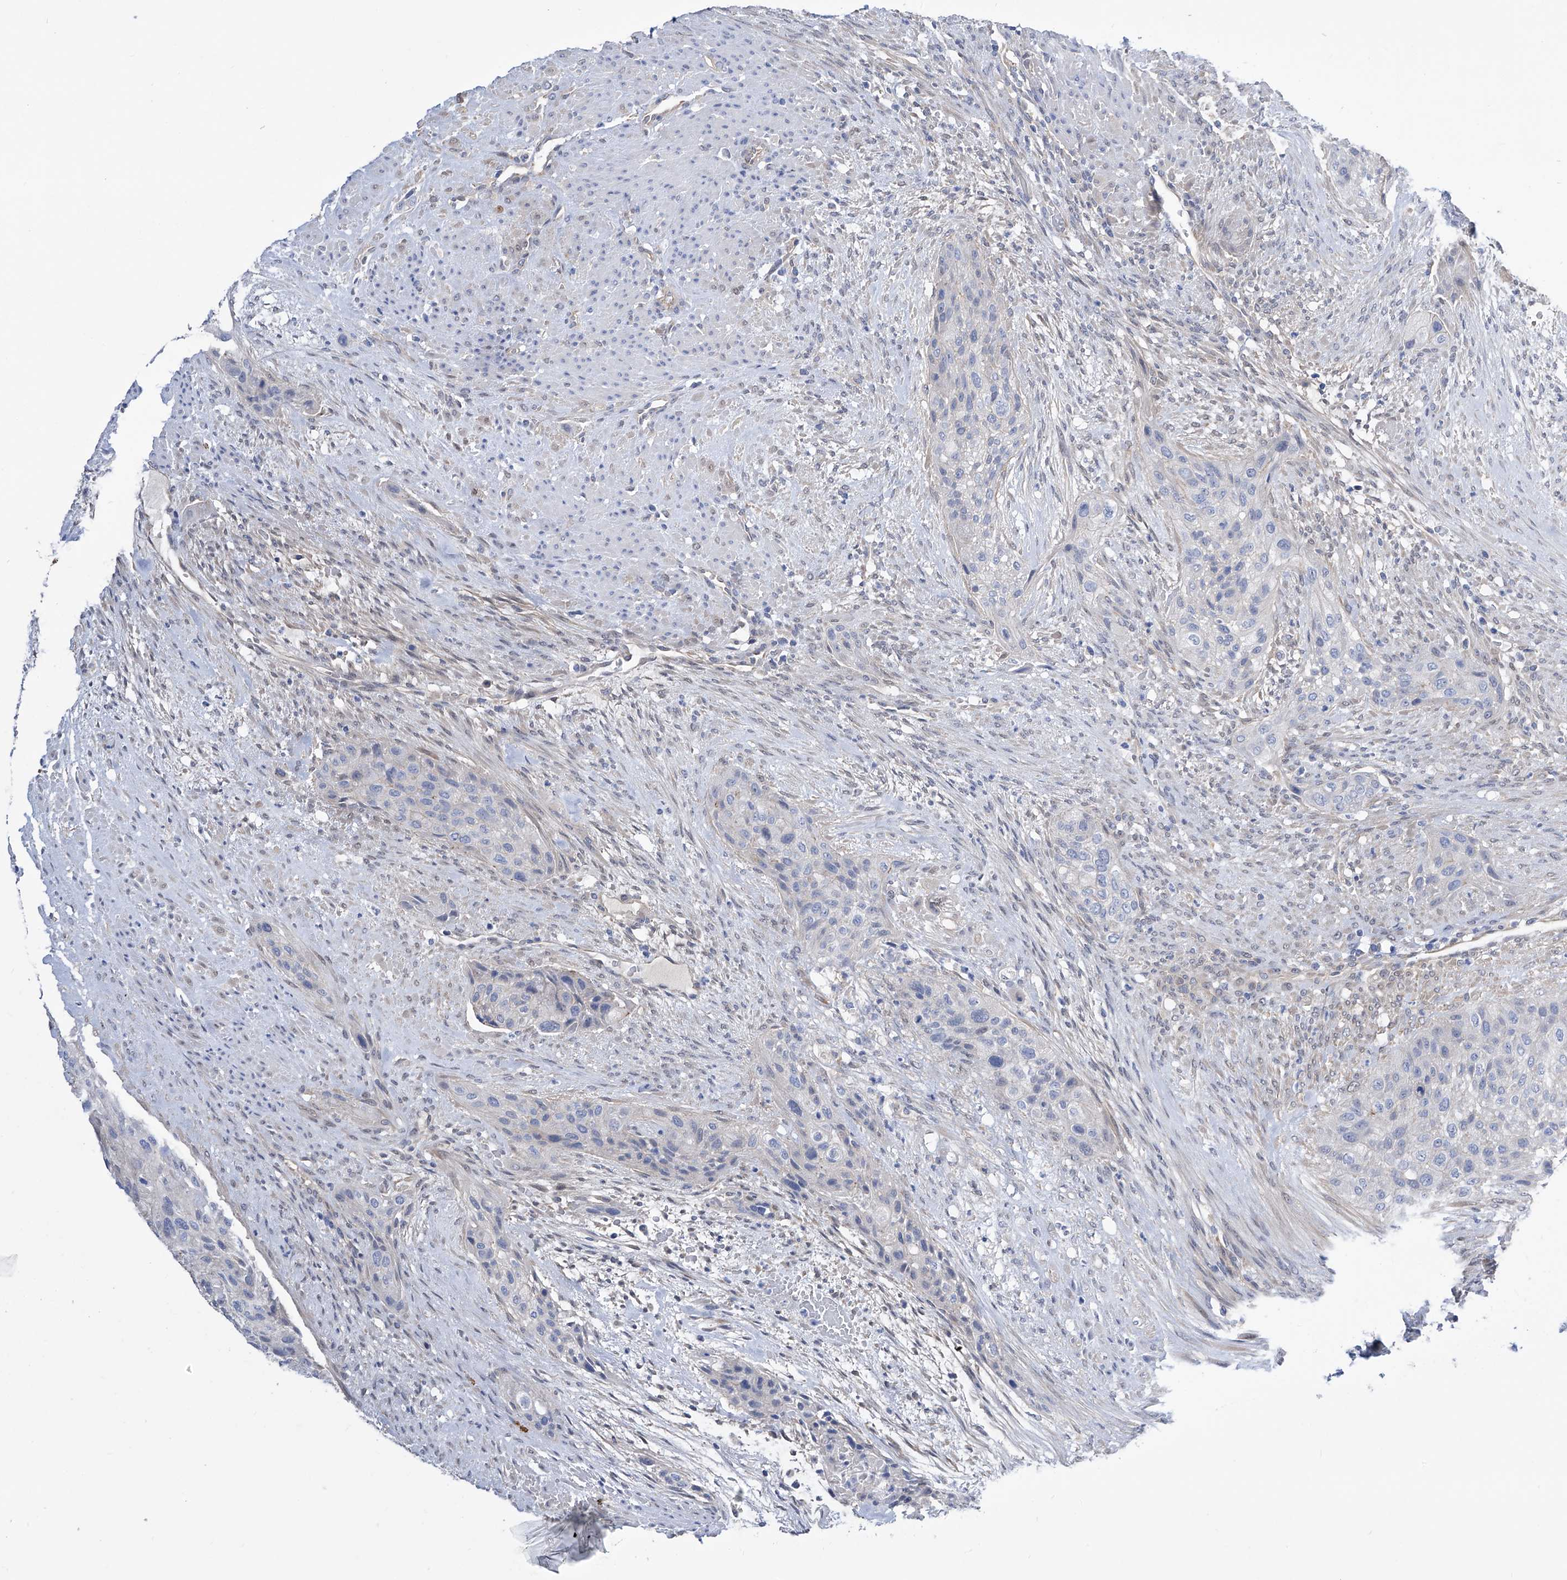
{"staining": {"intensity": "negative", "quantity": "none", "location": "none"}, "tissue": "urothelial cancer", "cell_type": "Tumor cells", "image_type": "cancer", "snomed": [{"axis": "morphology", "description": "Urothelial carcinoma, High grade"}, {"axis": "topography", "description": "Urinary bladder"}], "caption": "Urothelial cancer stained for a protein using IHC shows no expression tumor cells.", "gene": "PGM3", "patient": {"sex": "male", "age": 35}}